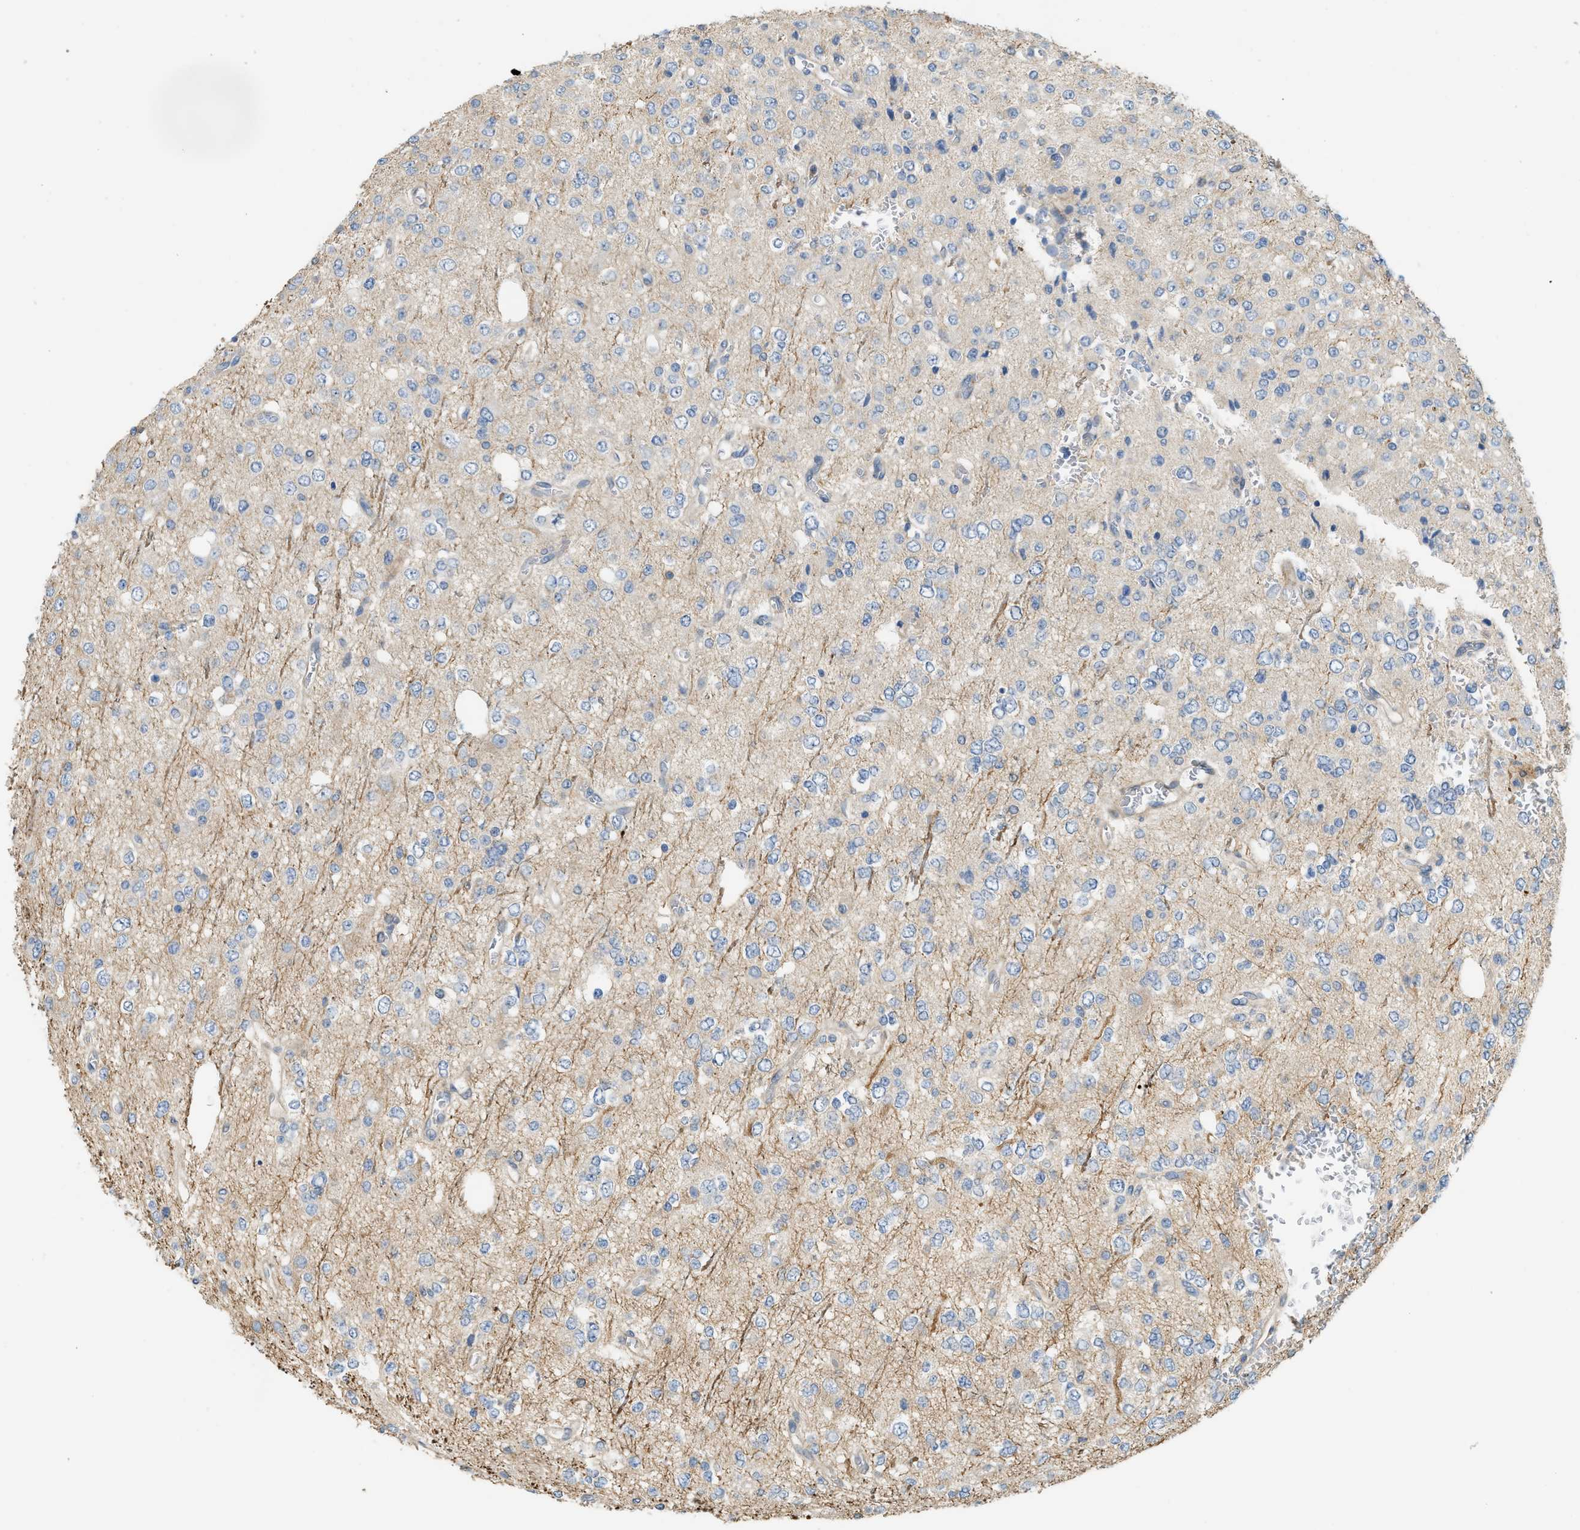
{"staining": {"intensity": "negative", "quantity": "none", "location": "none"}, "tissue": "glioma", "cell_type": "Tumor cells", "image_type": "cancer", "snomed": [{"axis": "morphology", "description": "Glioma, malignant, Low grade"}, {"axis": "topography", "description": "Brain"}], "caption": "There is no significant expression in tumor cells of malignant glioma (low-grade). Nuclei are stained in blue.", "gene": "BTN3A2", "patient": {"sex": "male", "age": 38}}